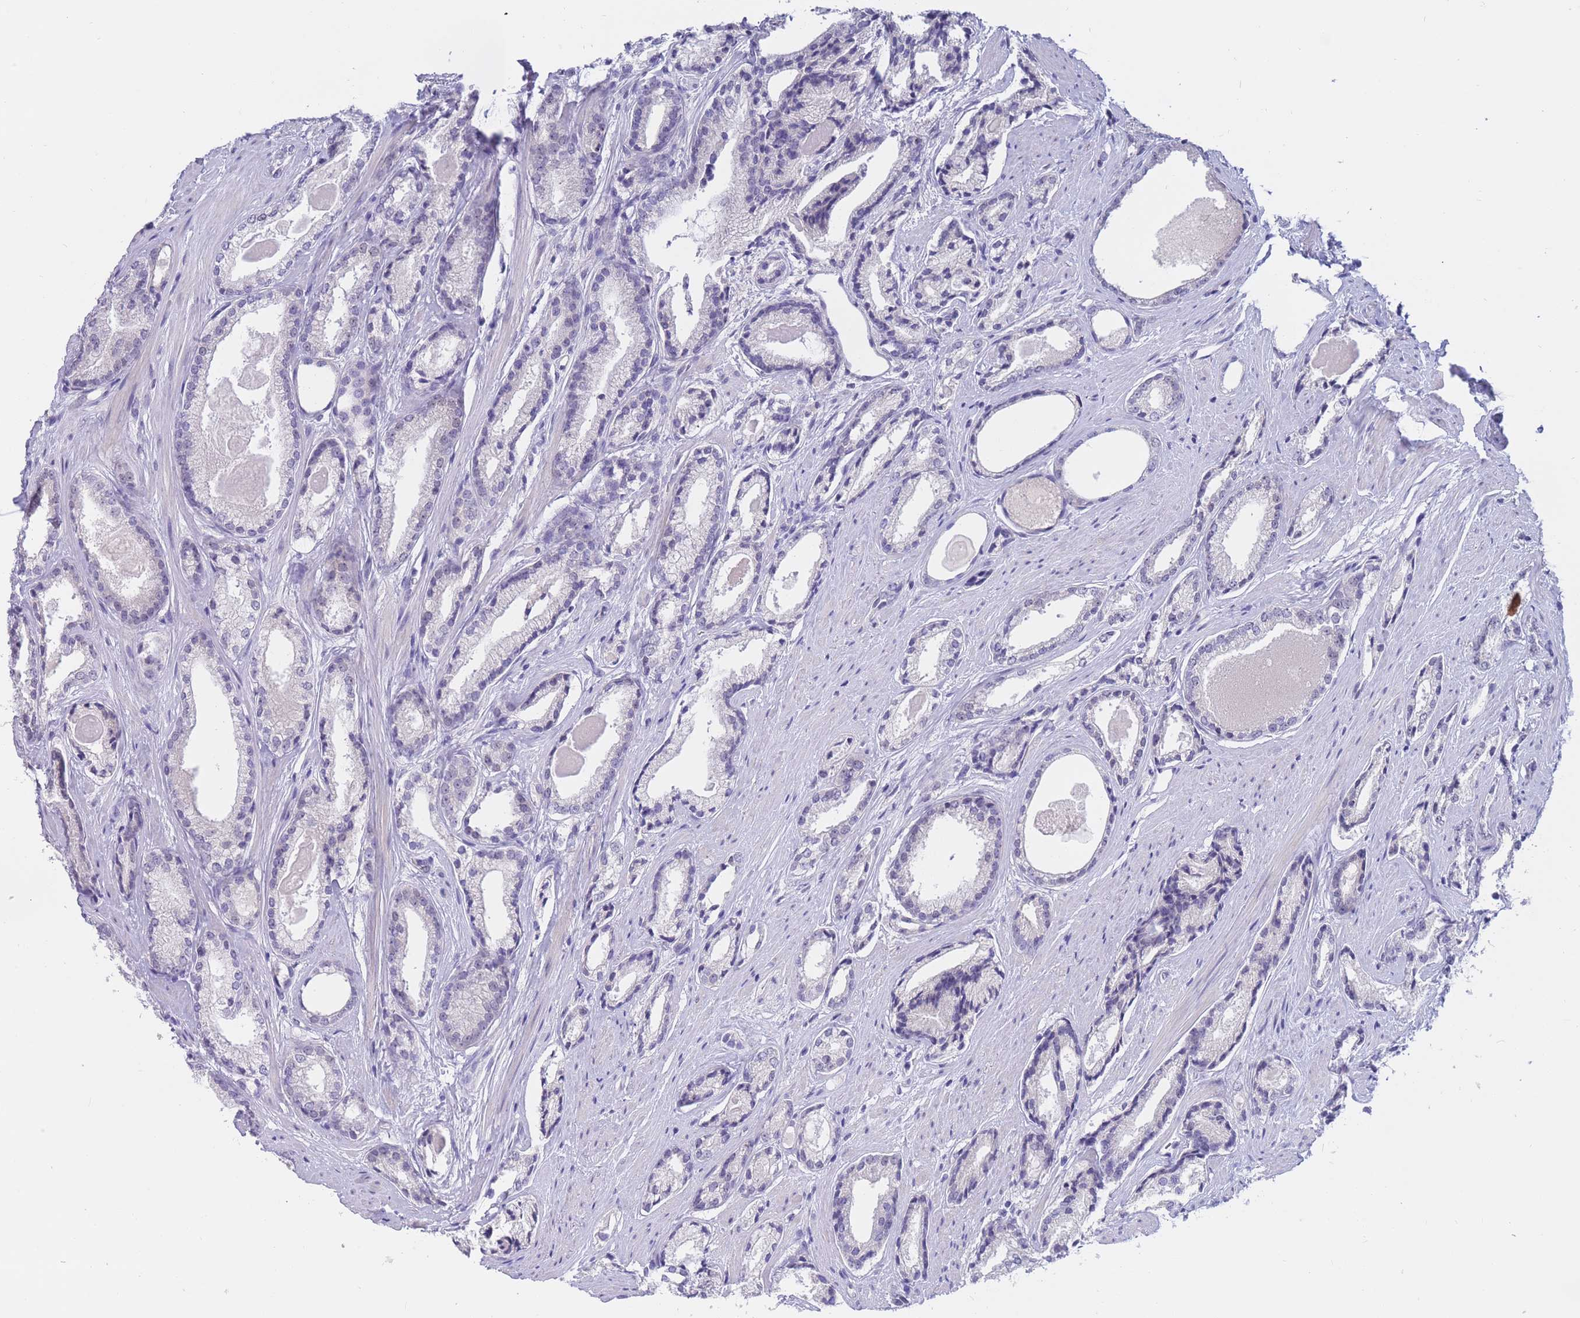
{"staining": {"intensity": "negative", "quantity": "none", "location": "none"}, "tissue": "prostate cancer", "cell_type": "Tumor cells", "image_type": "cancer", "snomed": [{"axis": "morphology", "description": "Adenocarcinoma, Low grade"}, {"axis": "topography", "description": "Prostate"}], "caption": "An image of prostate adenocarcinoma (low-grade) stained for a protein reveals no brown staining in tumor cells. (DAB immunohistochemistry, high magnification).", "gene": "BOP1", "patient": {"sex": "male", "age": 68}}